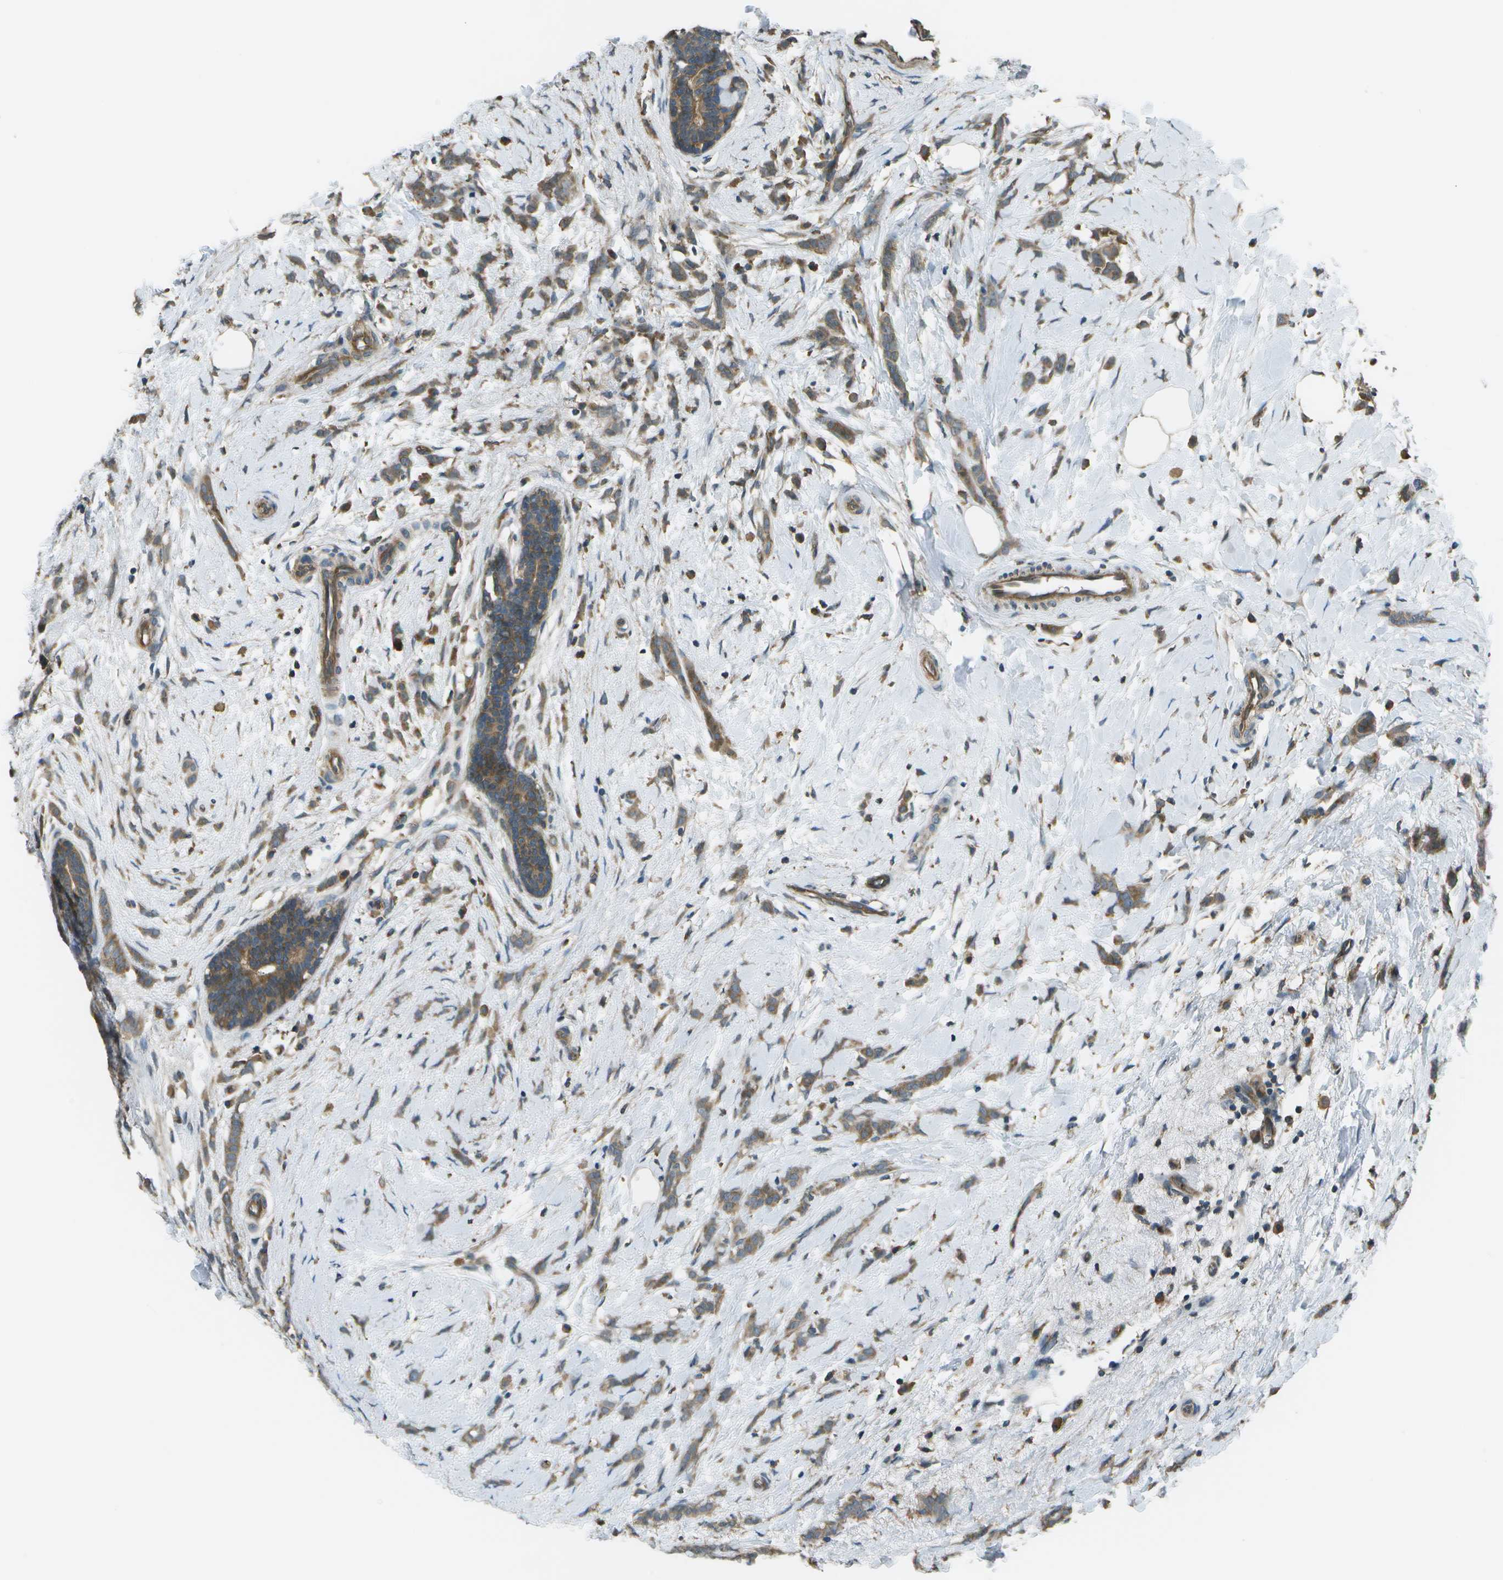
{"staining": {"intensity": "moderate", "quantity": ">75%", "location": "cytoplasmic/membranous"}, "tissue": "breast cancer", "cell_type": "Tumor cells", "image_type": "cancer", "snomed": [{"axis": "morphology", "description": "Lobular carcinoma, in situ"}, {"axis": "morphology", "description": "Lobular carcinoma"}, {"axis": "topography", "description": "Breast"}], "caption": "Brown immunohistochemical staining in human breast lobular carcinoma shows moderate cytoplasmic/membranous positivity in about >75% of tumor cells.", "gene": "PLPBP", "patient": {"sex": "female", "age": 41}}